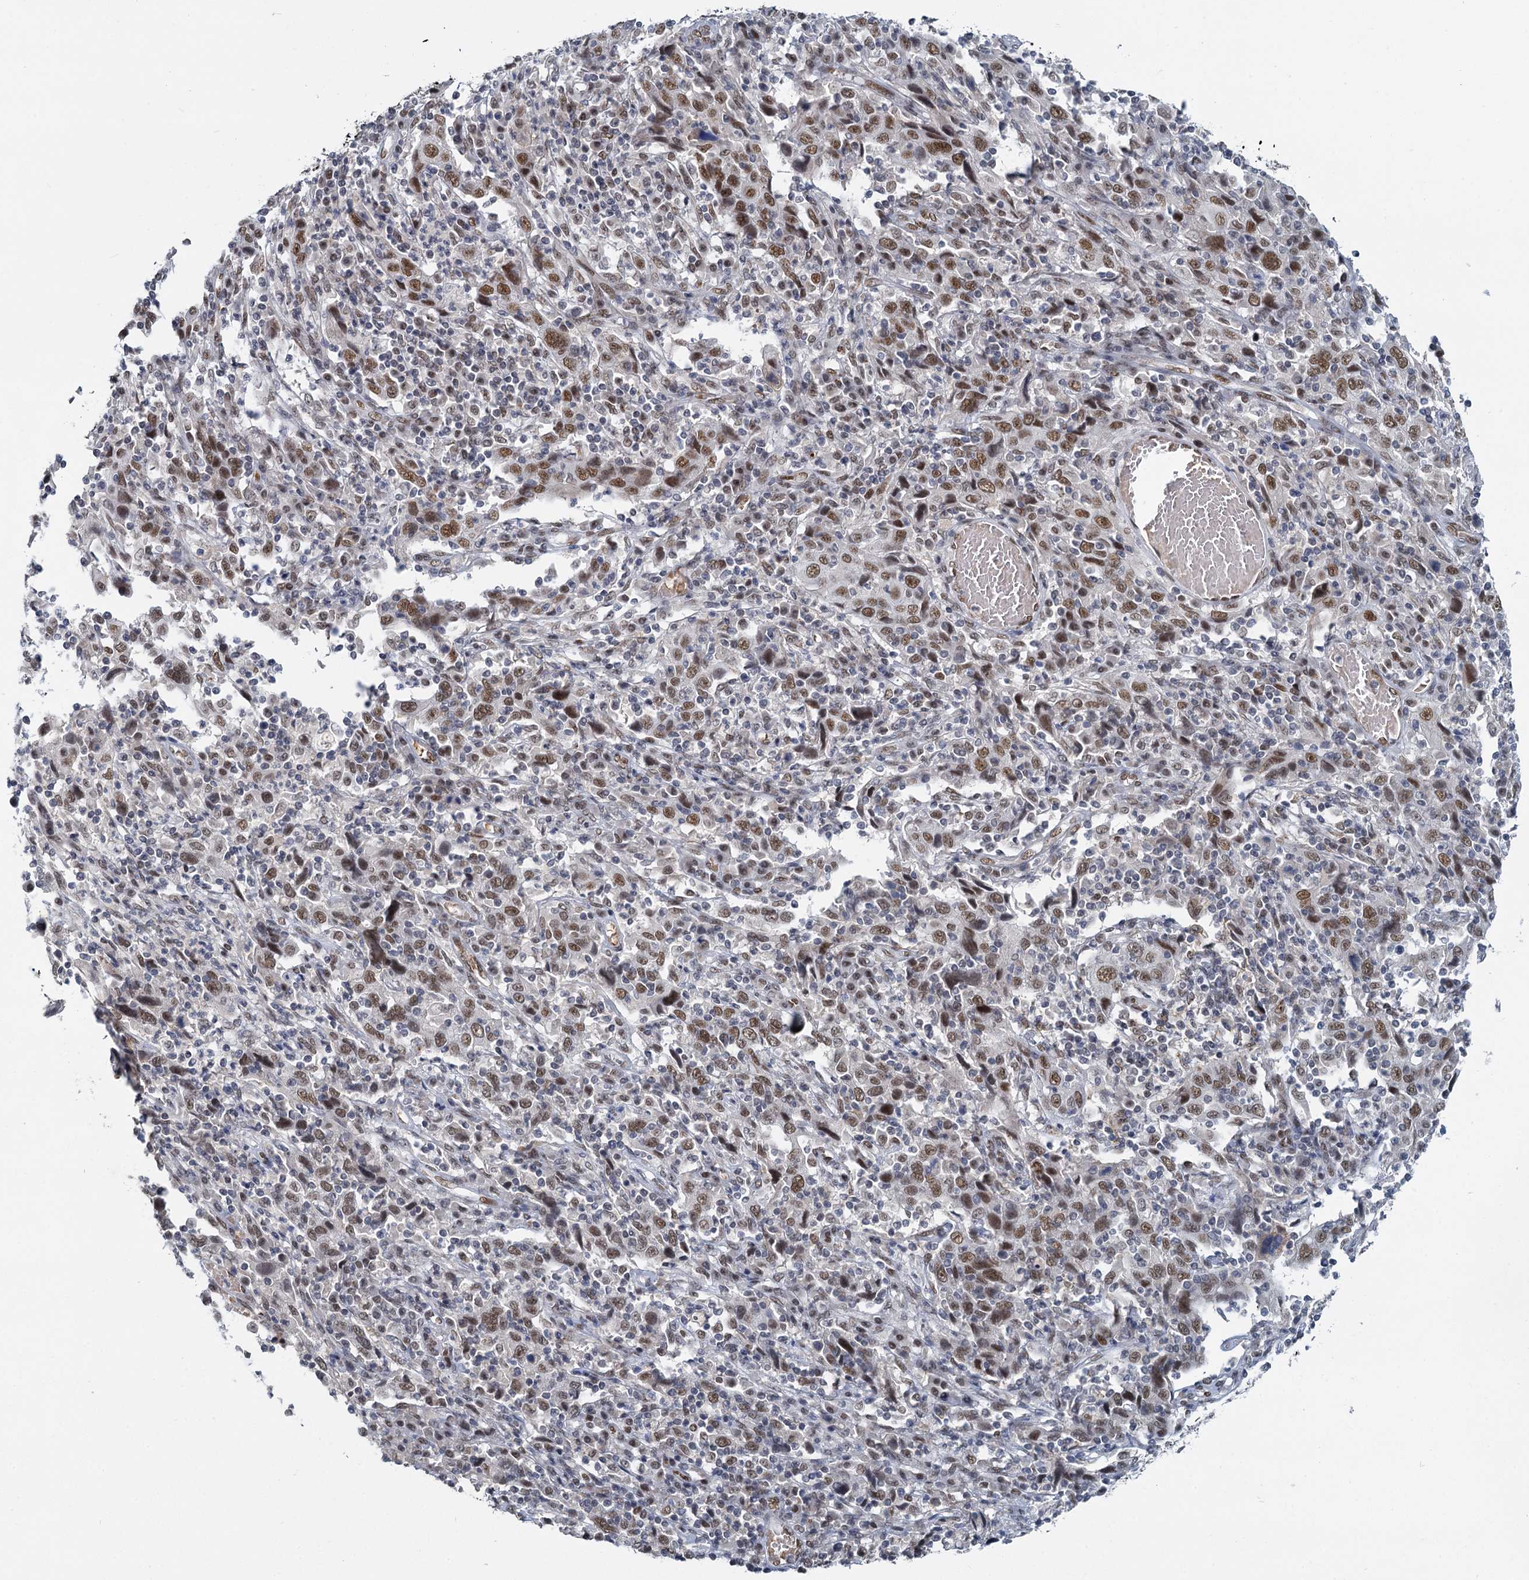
{"staining": {"intensity": "moderate", "quantity": ">75%", "location": "nuclear"}, "tissue": "cervical cancer", "cell_type": "Tumor cells", "image_type": "cancer", "snomed": [{"axis": "morphology", "description": "Squamous cell carcinoma, NOS"}, {"axis": "topography", "description": "Cervix"}], "caption": "Protein expression analysis of human squamous cell carcinoma (cervical) reveals moderate nuclear positivity in approximately >75% of tumor cells.", "gene": "RPRD1A", "patient": {"sex": "female", "age": 46}}